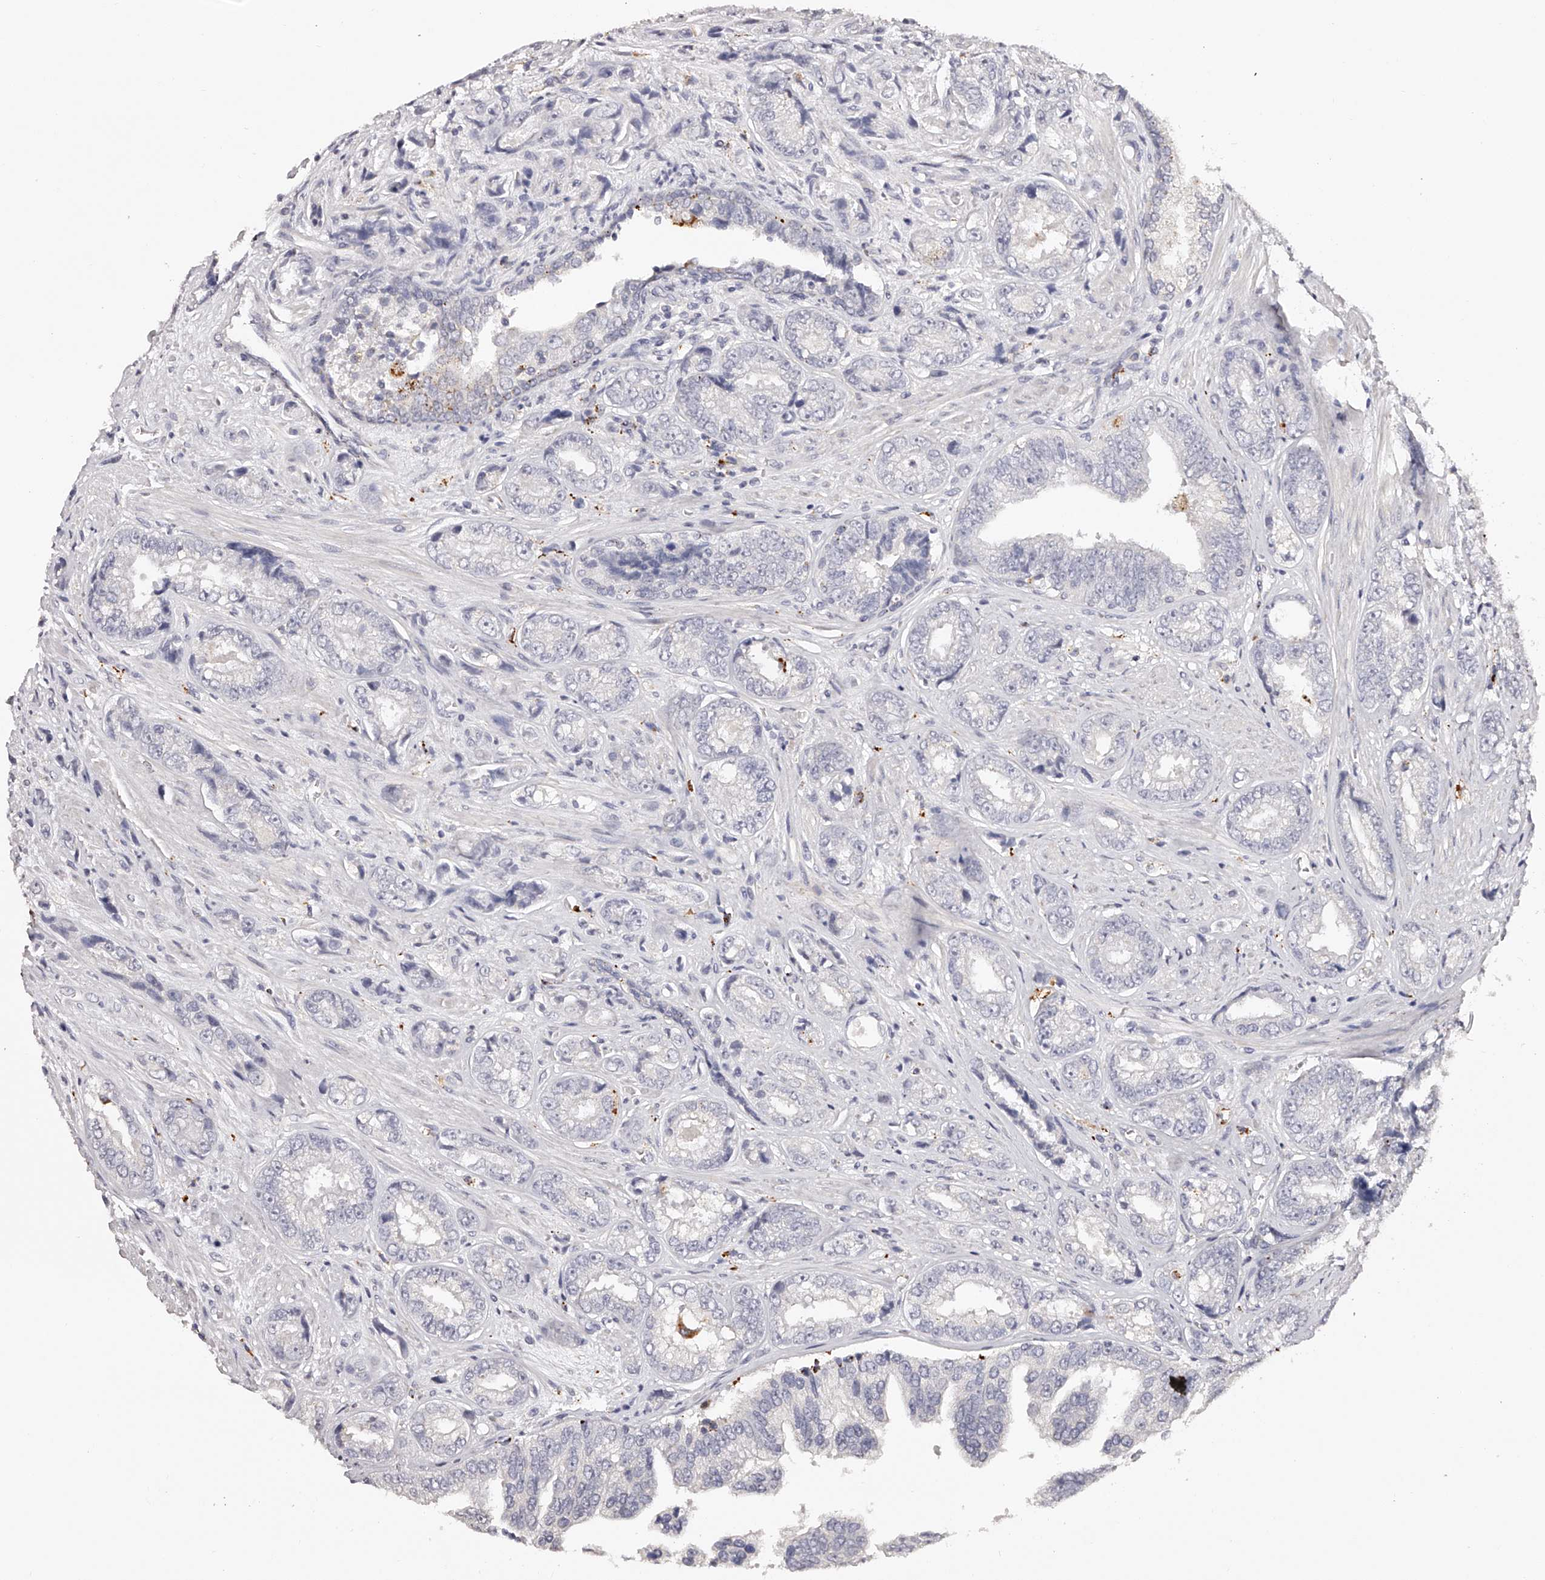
{"staining": {"intensity": "negative", "quantity": "none", "location": "none"}, "tissue": "prostate cancer", "cell_type": "Tumor cells", "image_type": "cancer", "snomed": [{"axis": "morphology", "description": "Adenocarcinoma, High grade"}, {"axis": "topography", "description": "Prostate"}], "caption": "Histopathology image shows no protein expression in tumor cells of prostate cancer tissue.", "gene": "SLC35D3", "patient": {"sex": "male", "age": 61}}